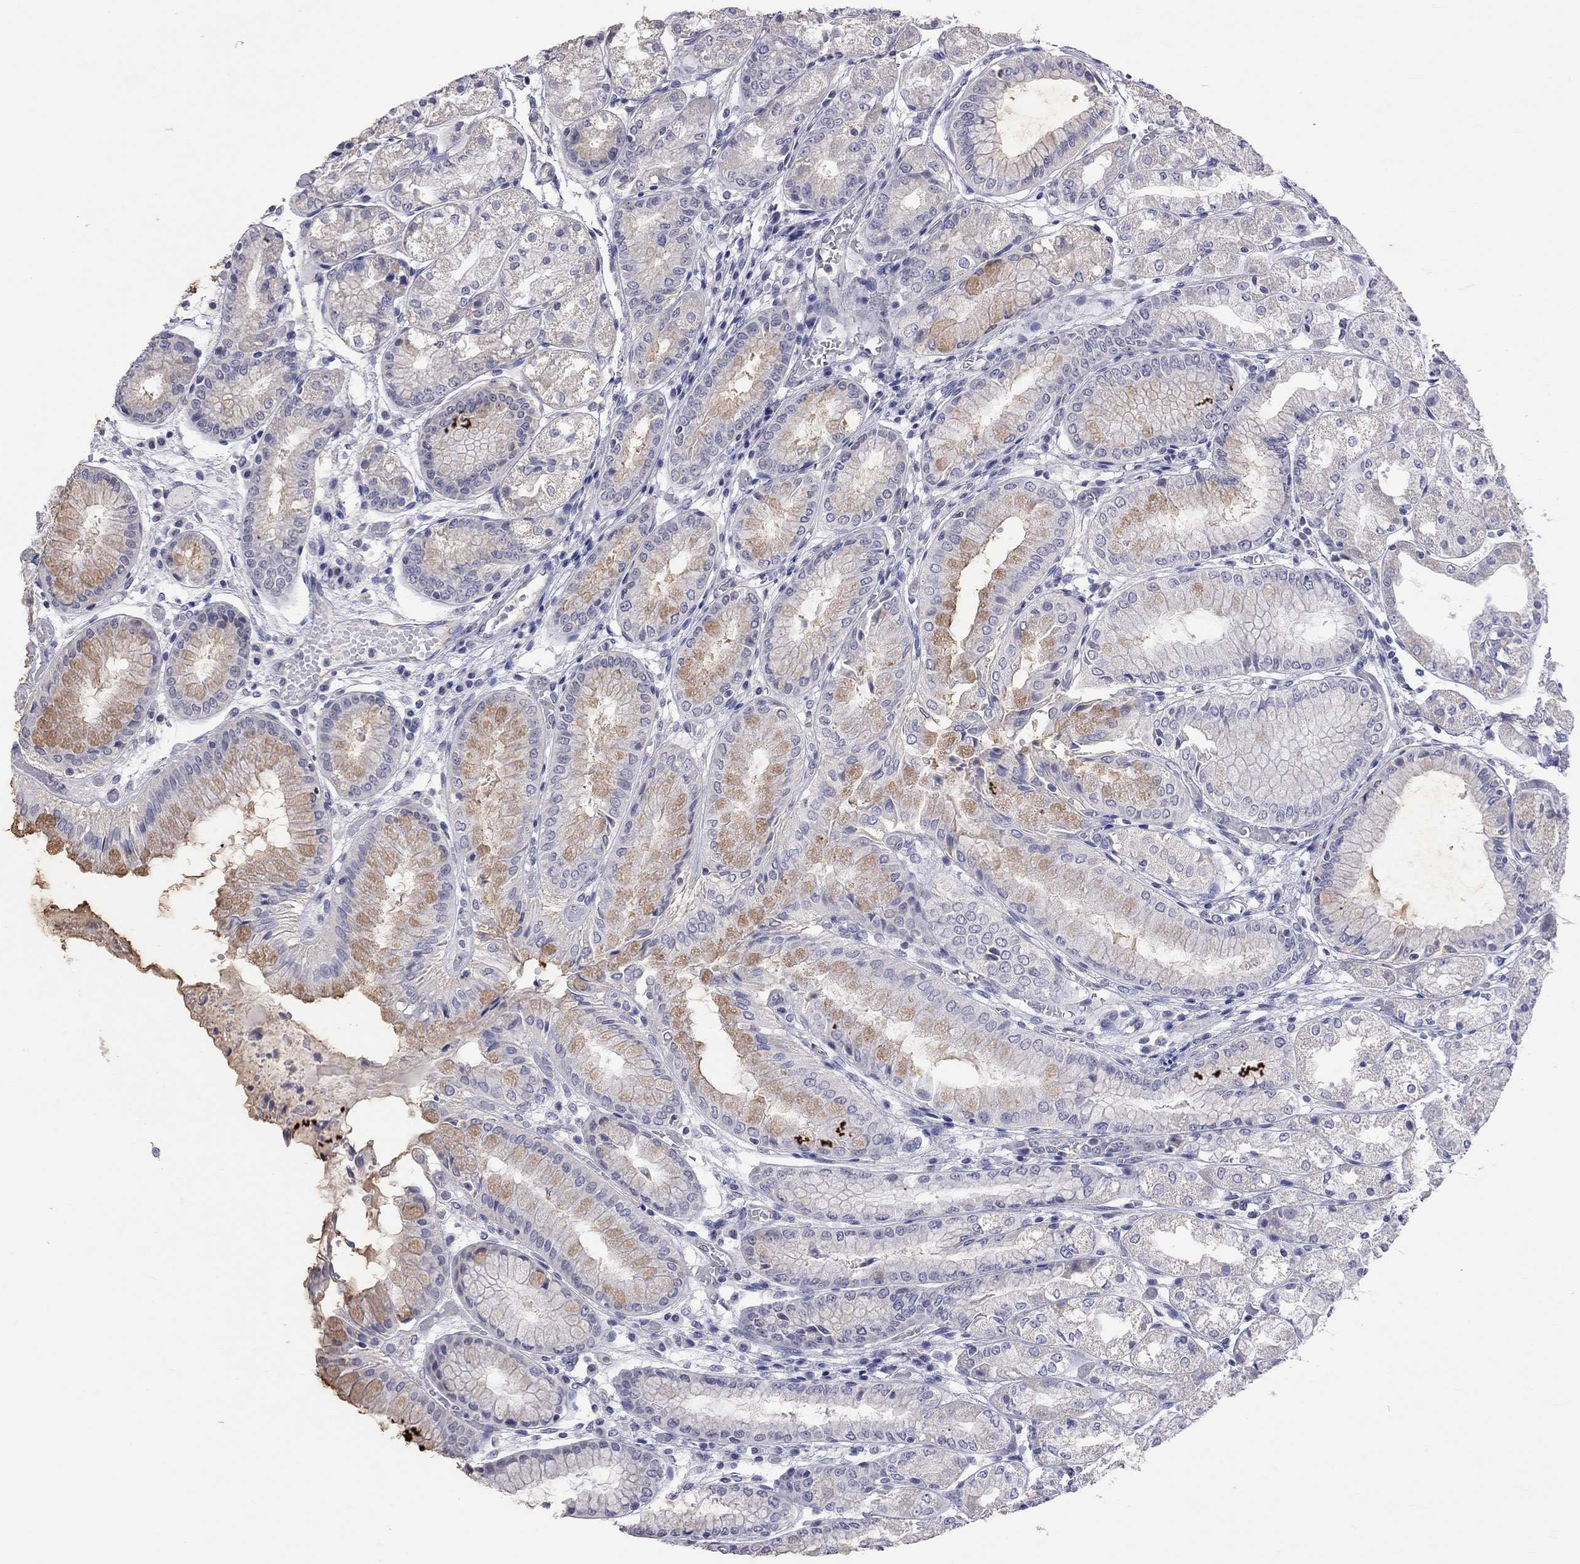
{"staining": {"intensity": "negative", "quantity": "none", "location": "none"}, "tissue": "stomach", "cell_type": "Glandular cells", "image_type": "normal", "snomed": [{"axis": "morphology", "description": "Normal tissue, NOS"}, {"axis": "topography", "description": "Stomach, upper"}], "caption": "High power microscopy histopathology image of an immunohistochemistry photomicrograph of benign stomach, revealing no significant expression in glandular cells.", "gene": "OPRK1", "patient": {"sex": "male", "age": 72}}